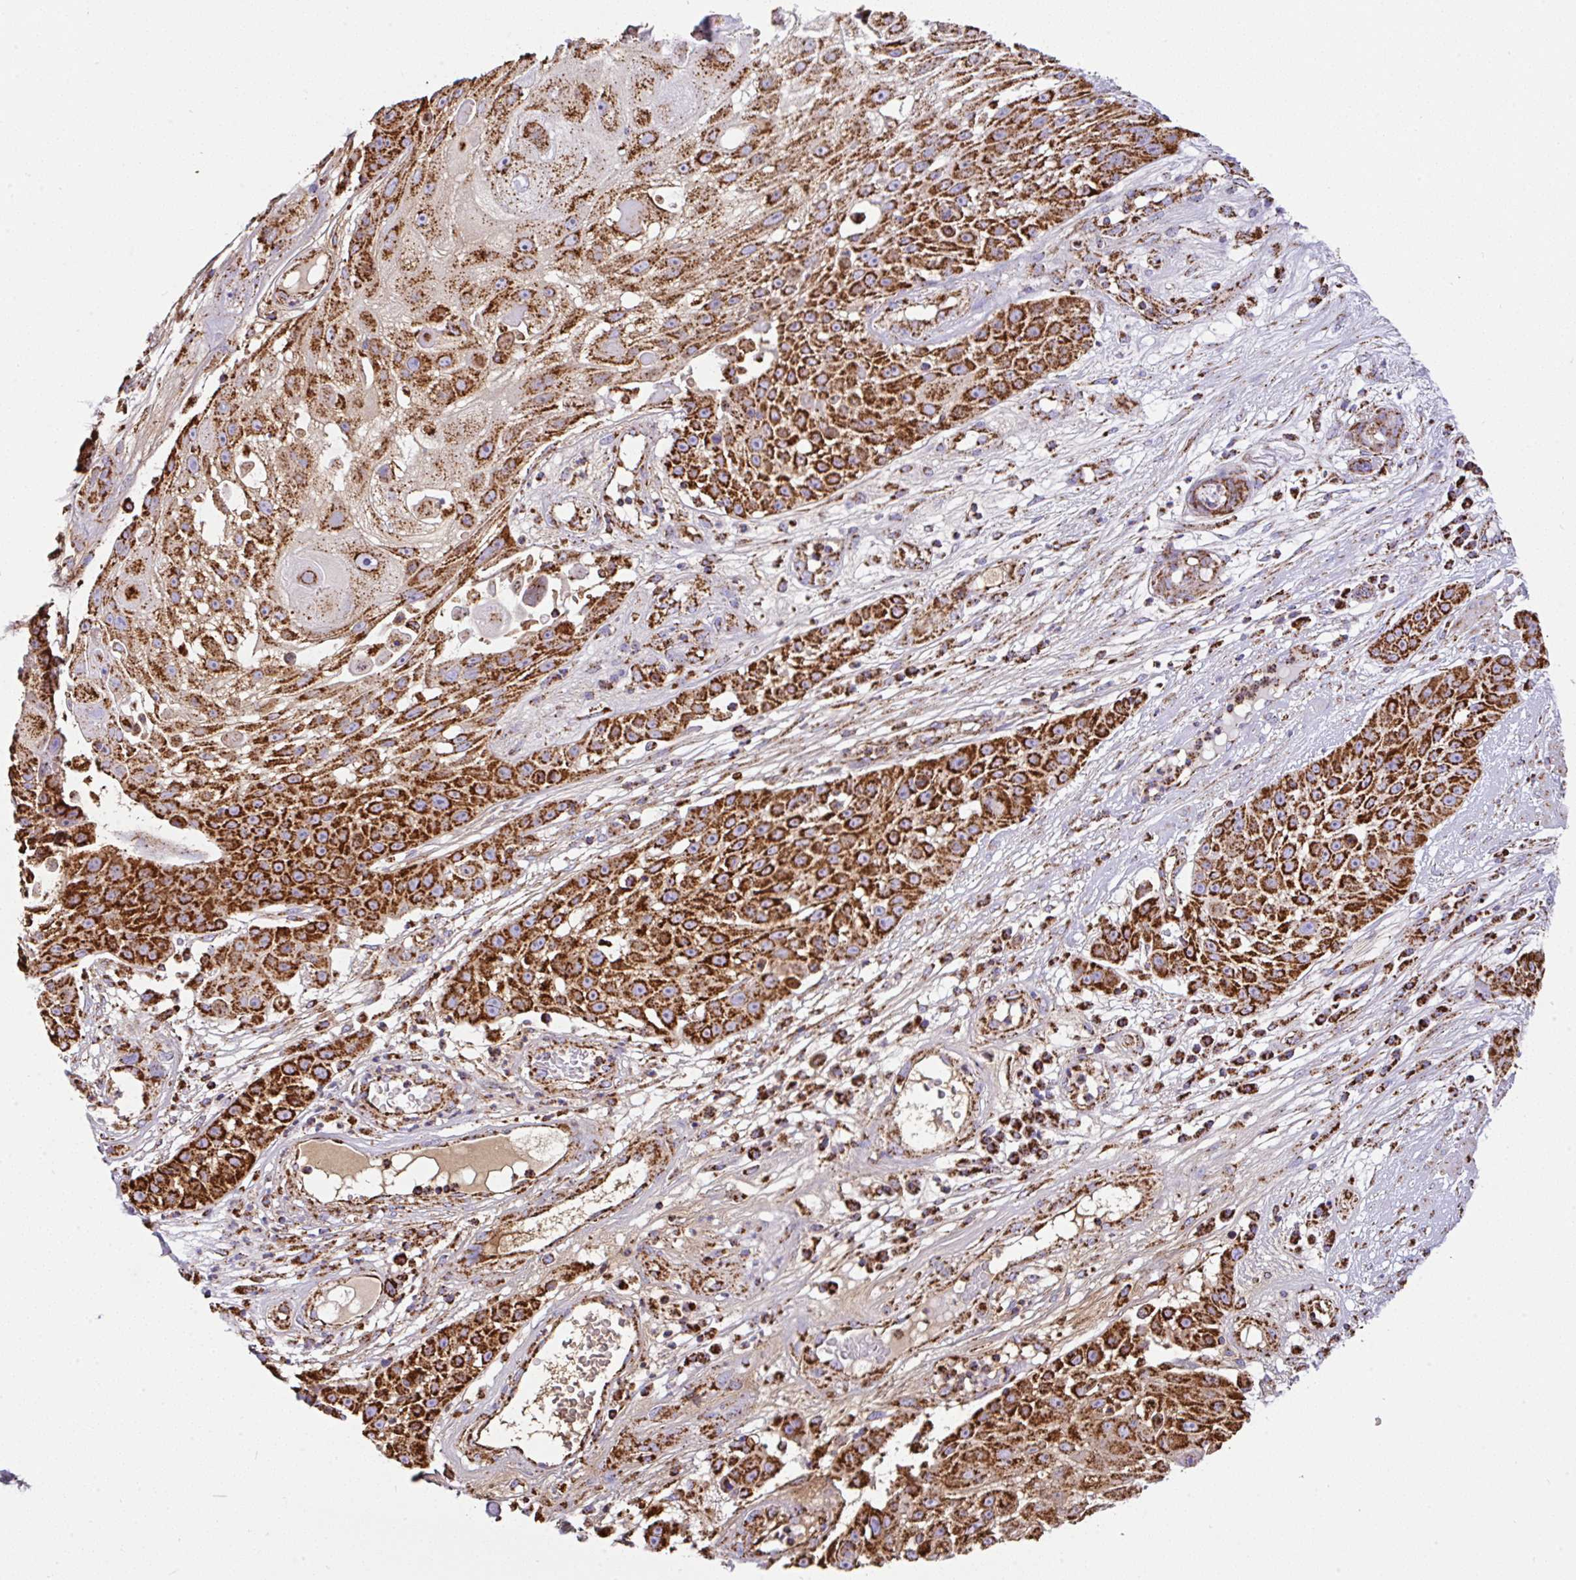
{"staining": {"intensity": "strong", "quantity": ">75%", "location": "cytoplasmic/membranous"}, "tissue": "skin cancer", "cell_type": "Tumor cells", "image_type": "cancer", "snomed": [{"axis": "morphology", "description": "Squamous cell carcinoma, NOS"}, {"axis": "topography", "description": "Skin"}], "caption": "About >75% of tumor cells in human squamous cell carcinoma (skin) display strong cytoplasmic/membranous protein positivity as visualized by brown immunohistochemical staining.", "gene": "ANKRD33B", "patient": {"sex": "female", "age": 86}}